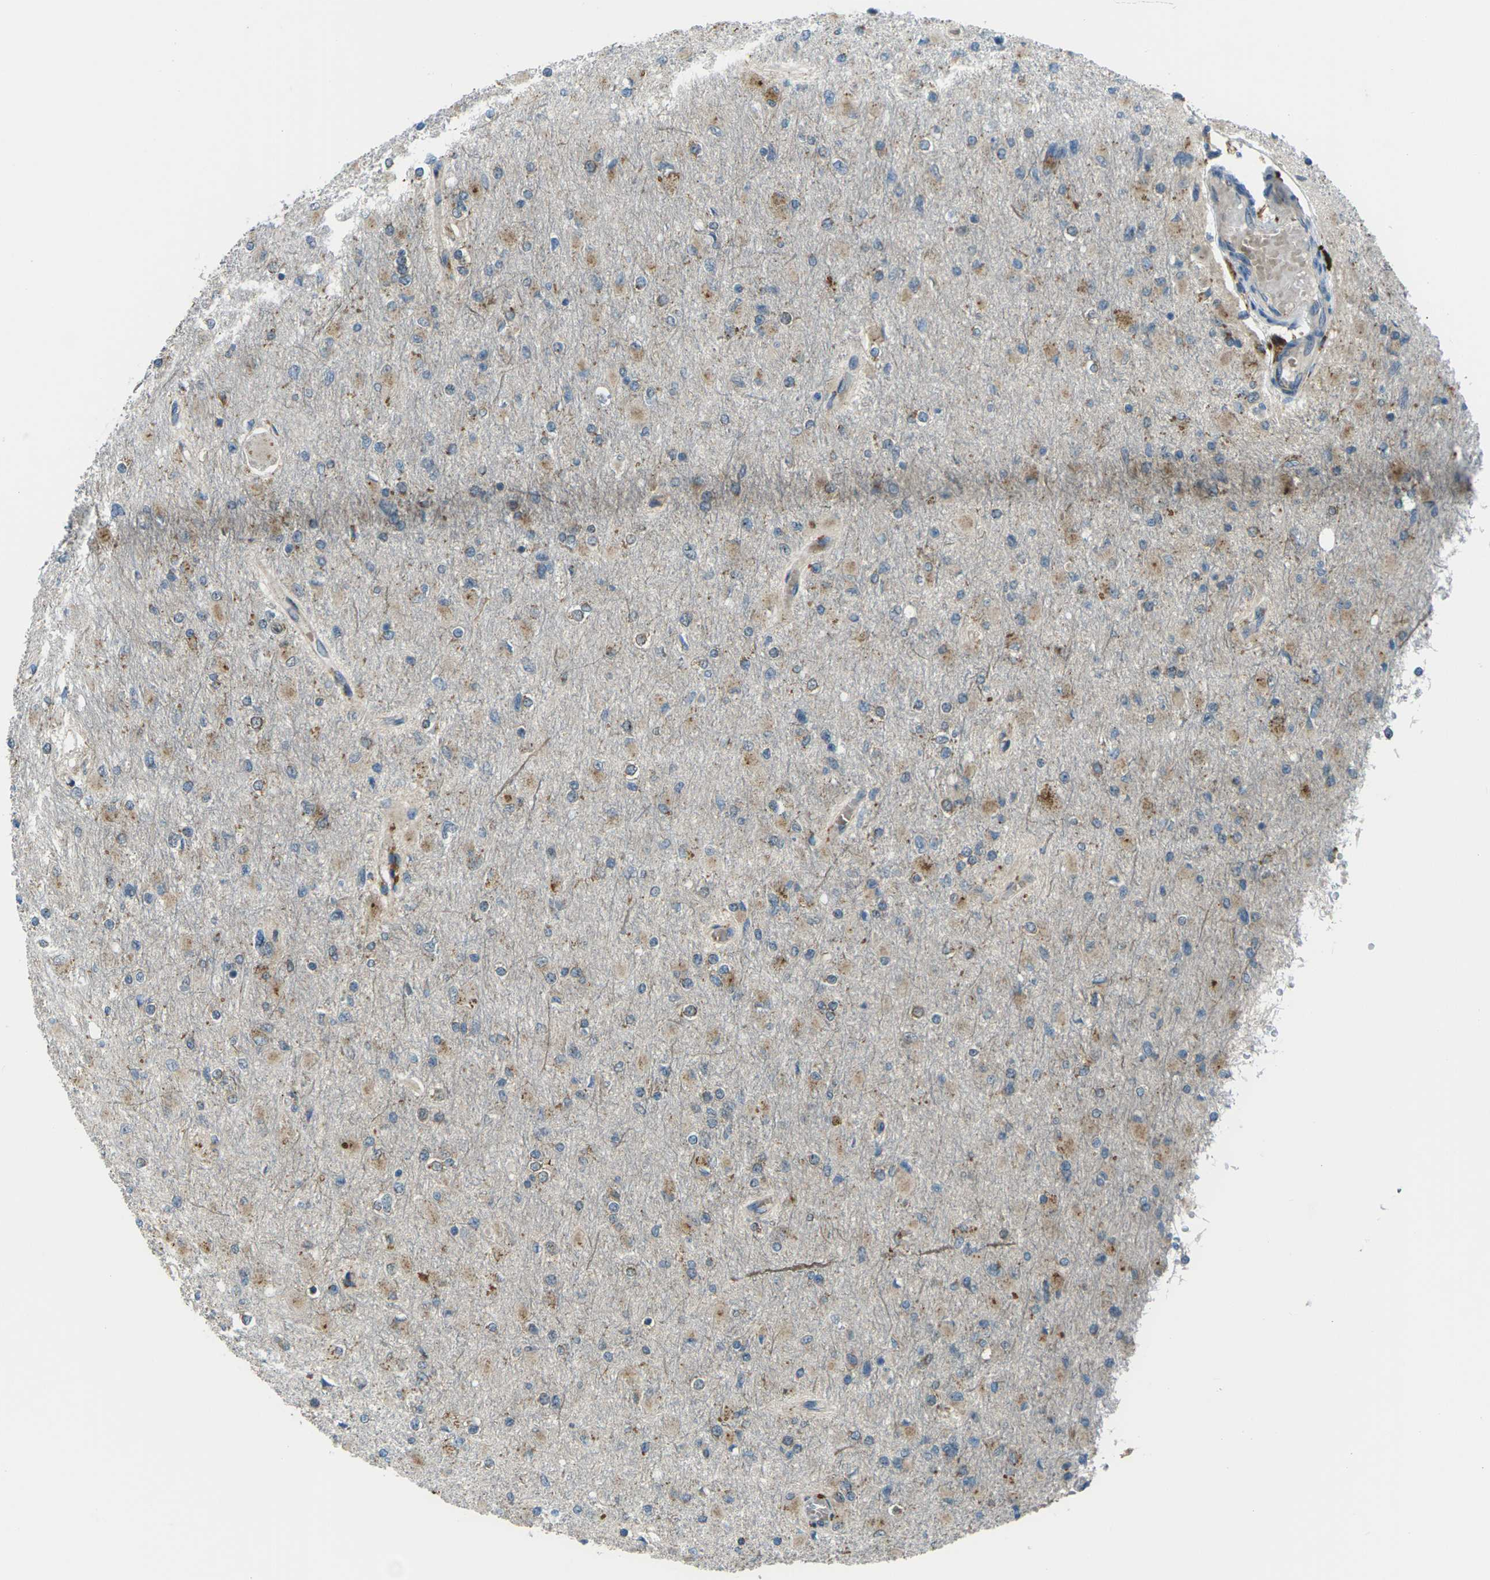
{"staining": {"intensity": "weak", "quantity": ">75%", "location": "cytoplasmic/membranous"}, "tissue": "glioma", "cell_type": "Tumor cells", "image_type": "cancer", "snomed": [{"axis": "morphology", "description": "Glioma, malignant, High grade"}, {"axis": "topography", "description": "Cerebral cortex"}], "caption": "This micrograph reveals immunohistochemistry staining of malignant glioma (high-grade), with low weak cytoplasmic/membranous positivity in approximately >75% of tumor cells.", "gene": "SLC31A2", "patient": {"sex": "female", "age": 36}}